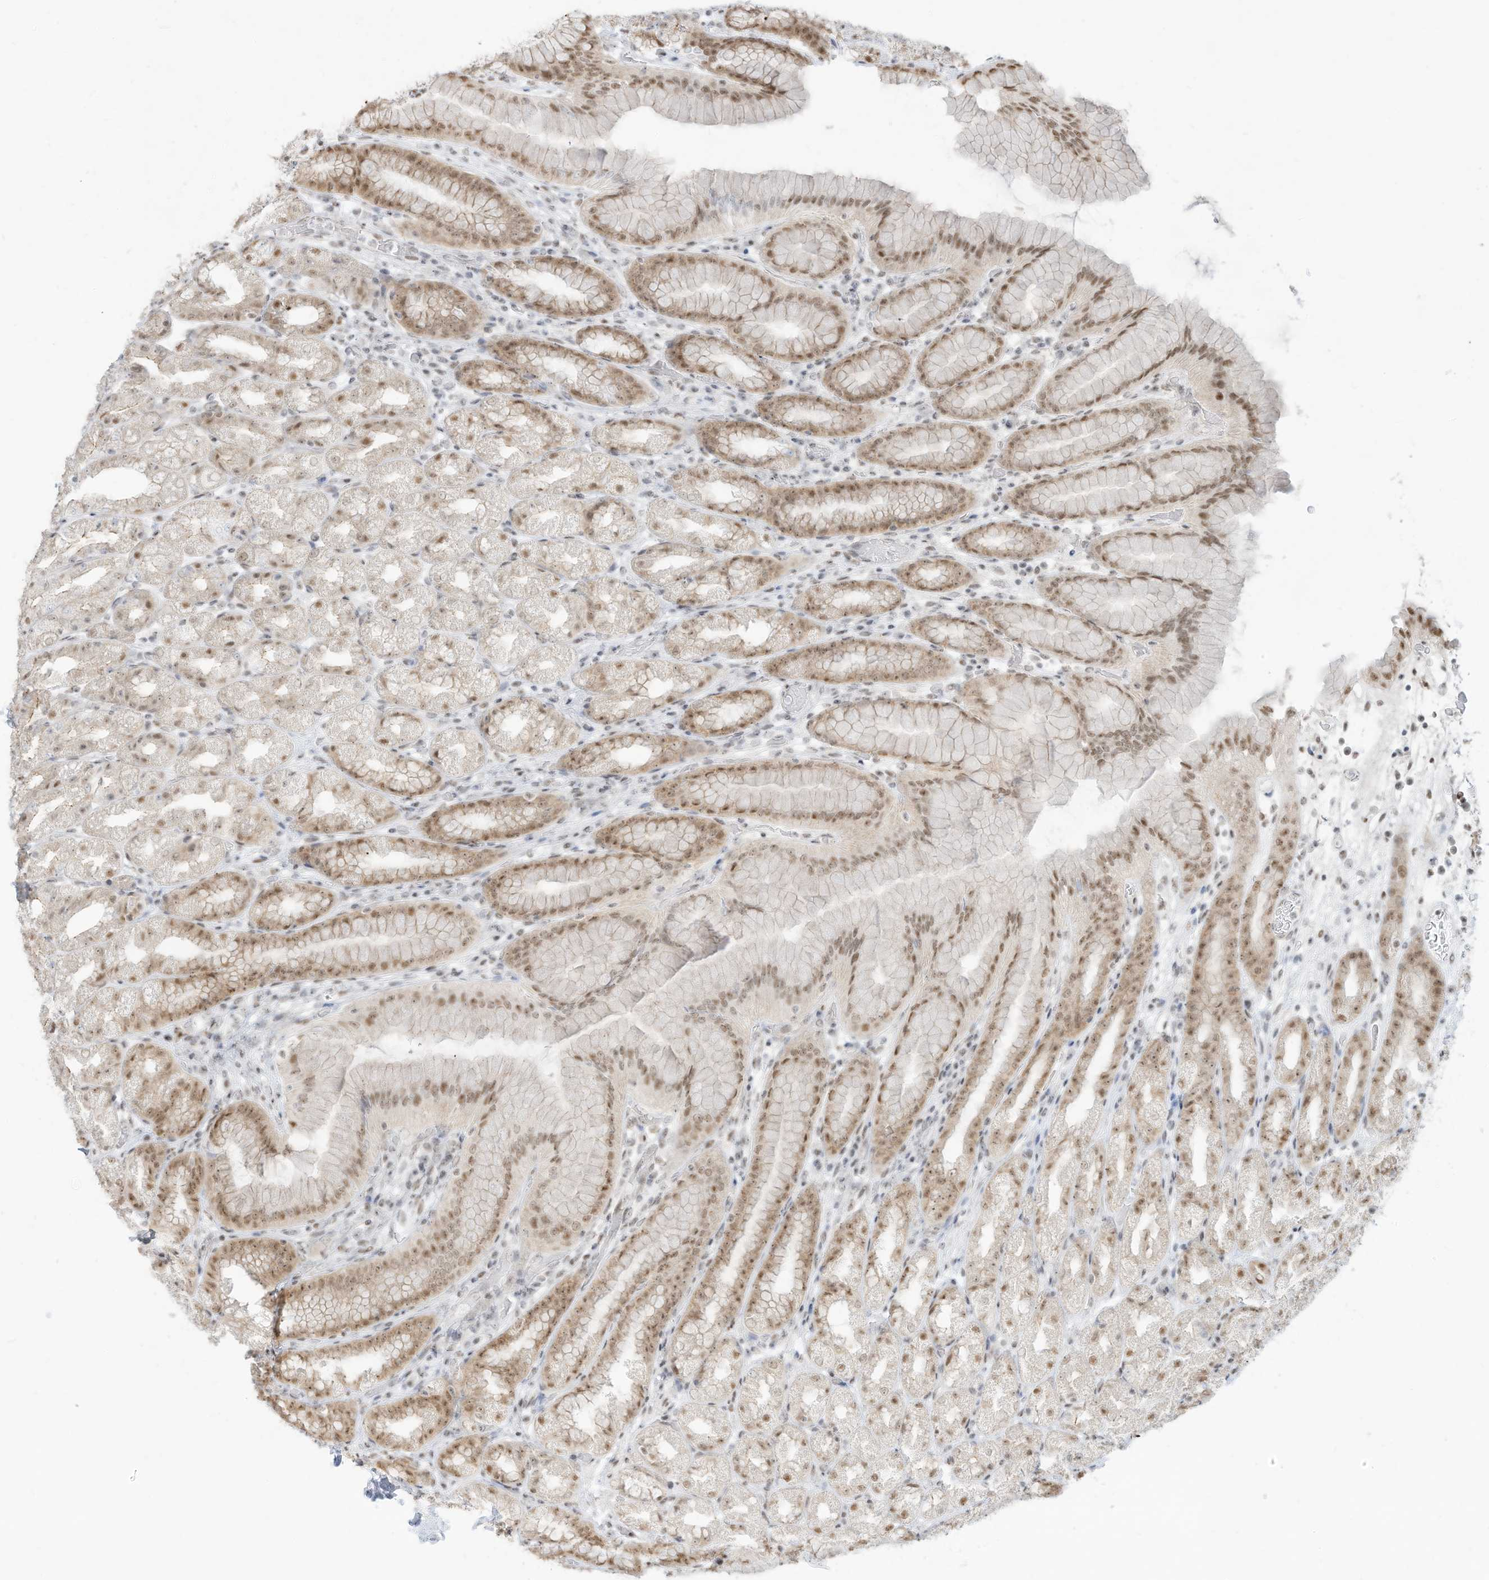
{"staining": {"intensity": "moderate", "quantity": "25%-75%", "location": "nuclear"}, "tissue": "stomach", "cell_type": "Glandular cells", "image_type": "normal", "snomed": [{"axis": "morphology", "description": "Normal tissue, NOS"}, {"axis": "topography", "description": "Stomach, upper"}], "caption": "About 25%-75% of glandular cells in benign stomach show moderate nuclear protein positivity as visualized by brown immunohistochemical staining.", "gene": "NHSL1", "patient": {"sex": "male", "age": 68}}